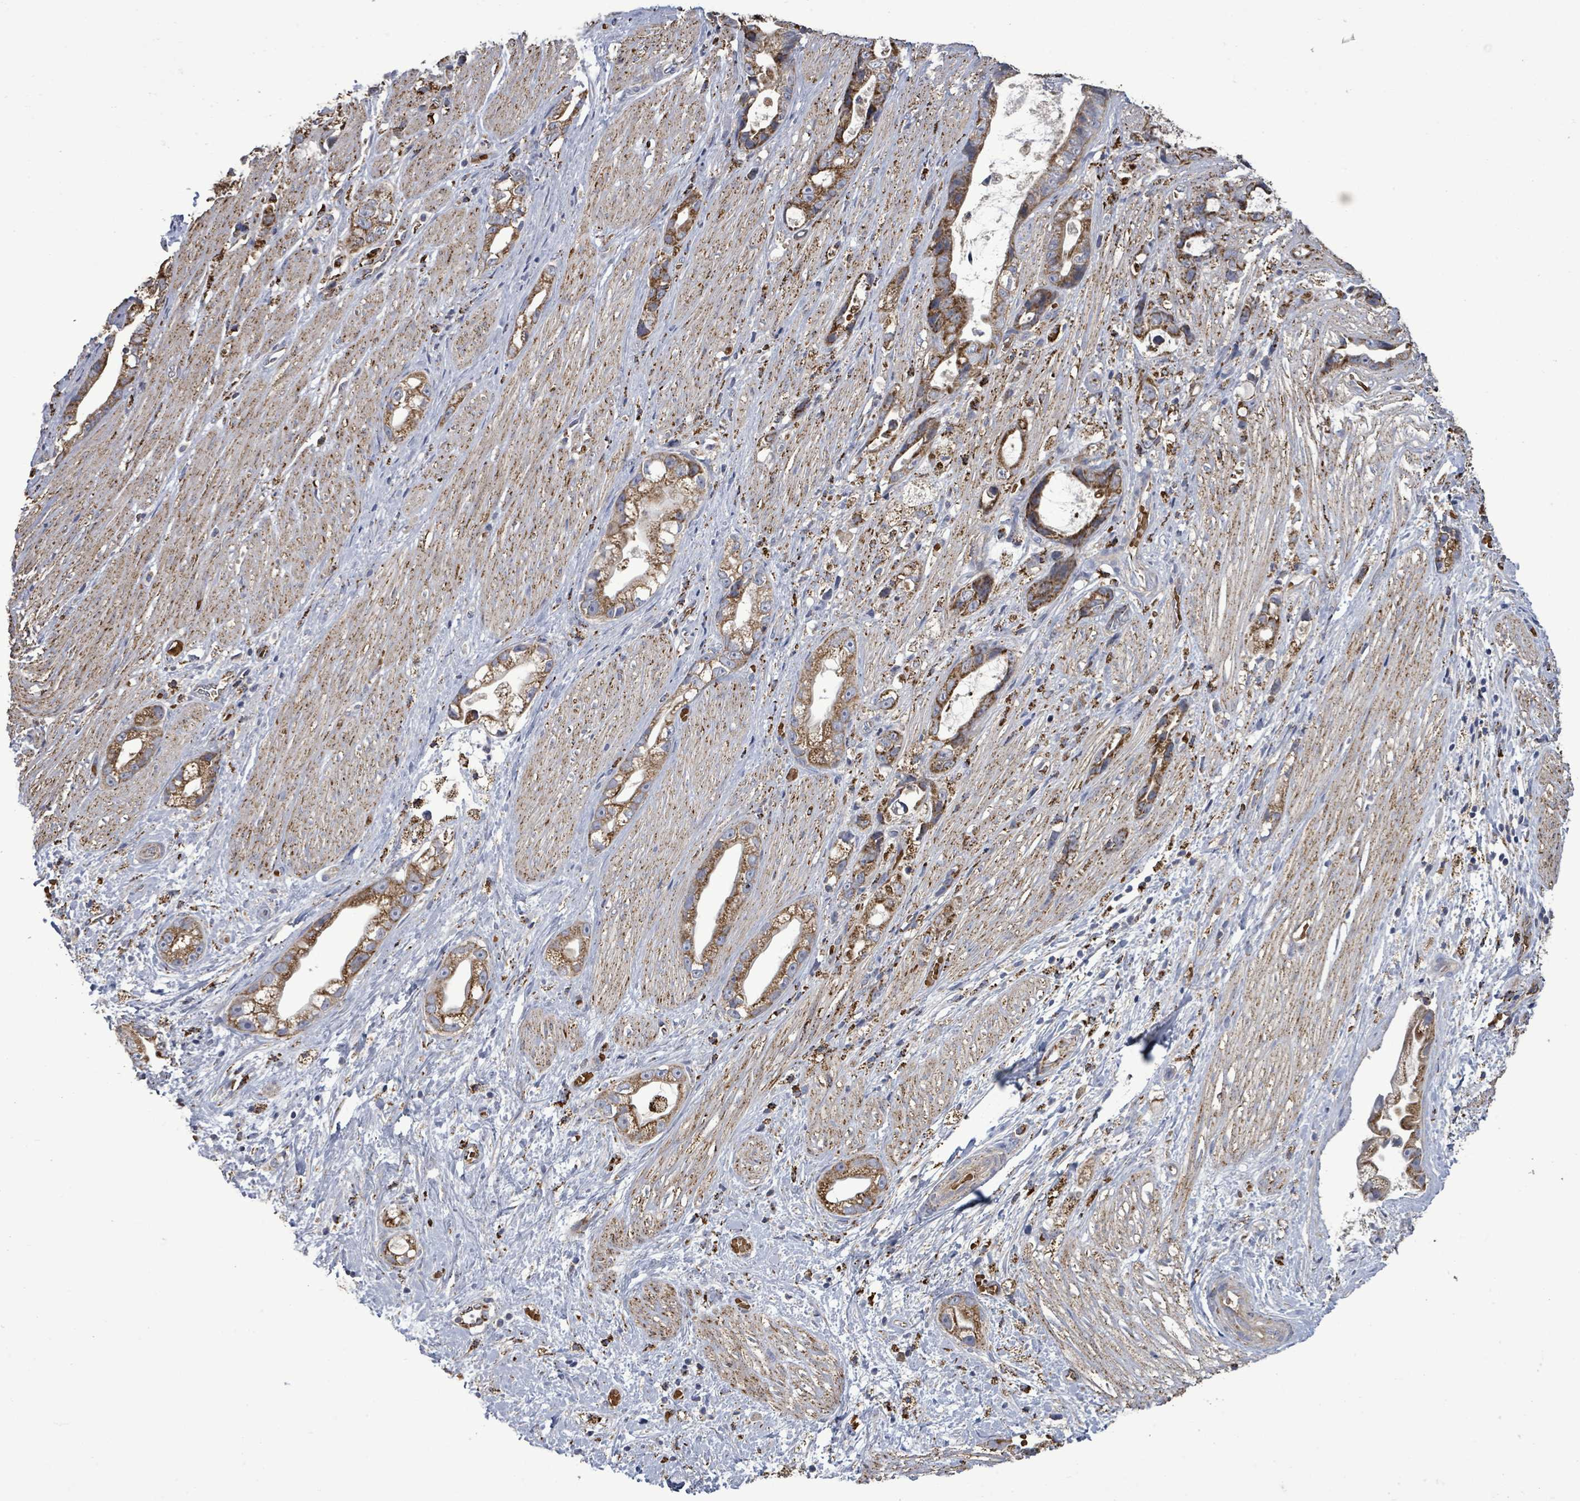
{"staining": {"intensity": "strong", "quantity": ">75%", "location": "cytoplasmic/membranous"}, "tissue": "stomach cancer", "cell_type": "Tumor cells", "image_type": "cancer", "snomed": [{"axis": "morphology", "description": "Adenocarcinoma, NOS"}, {"axis": "topography", "description": "Stomach"}], "caption": "This is an image of immunohistochemistry staining of stomach adenocarcinoma, which shows strong expression in the cytoplasmic/membranous of tumor cells.", "gene": "MTMR12", "patient": {"sex": "male", "age": 55}}